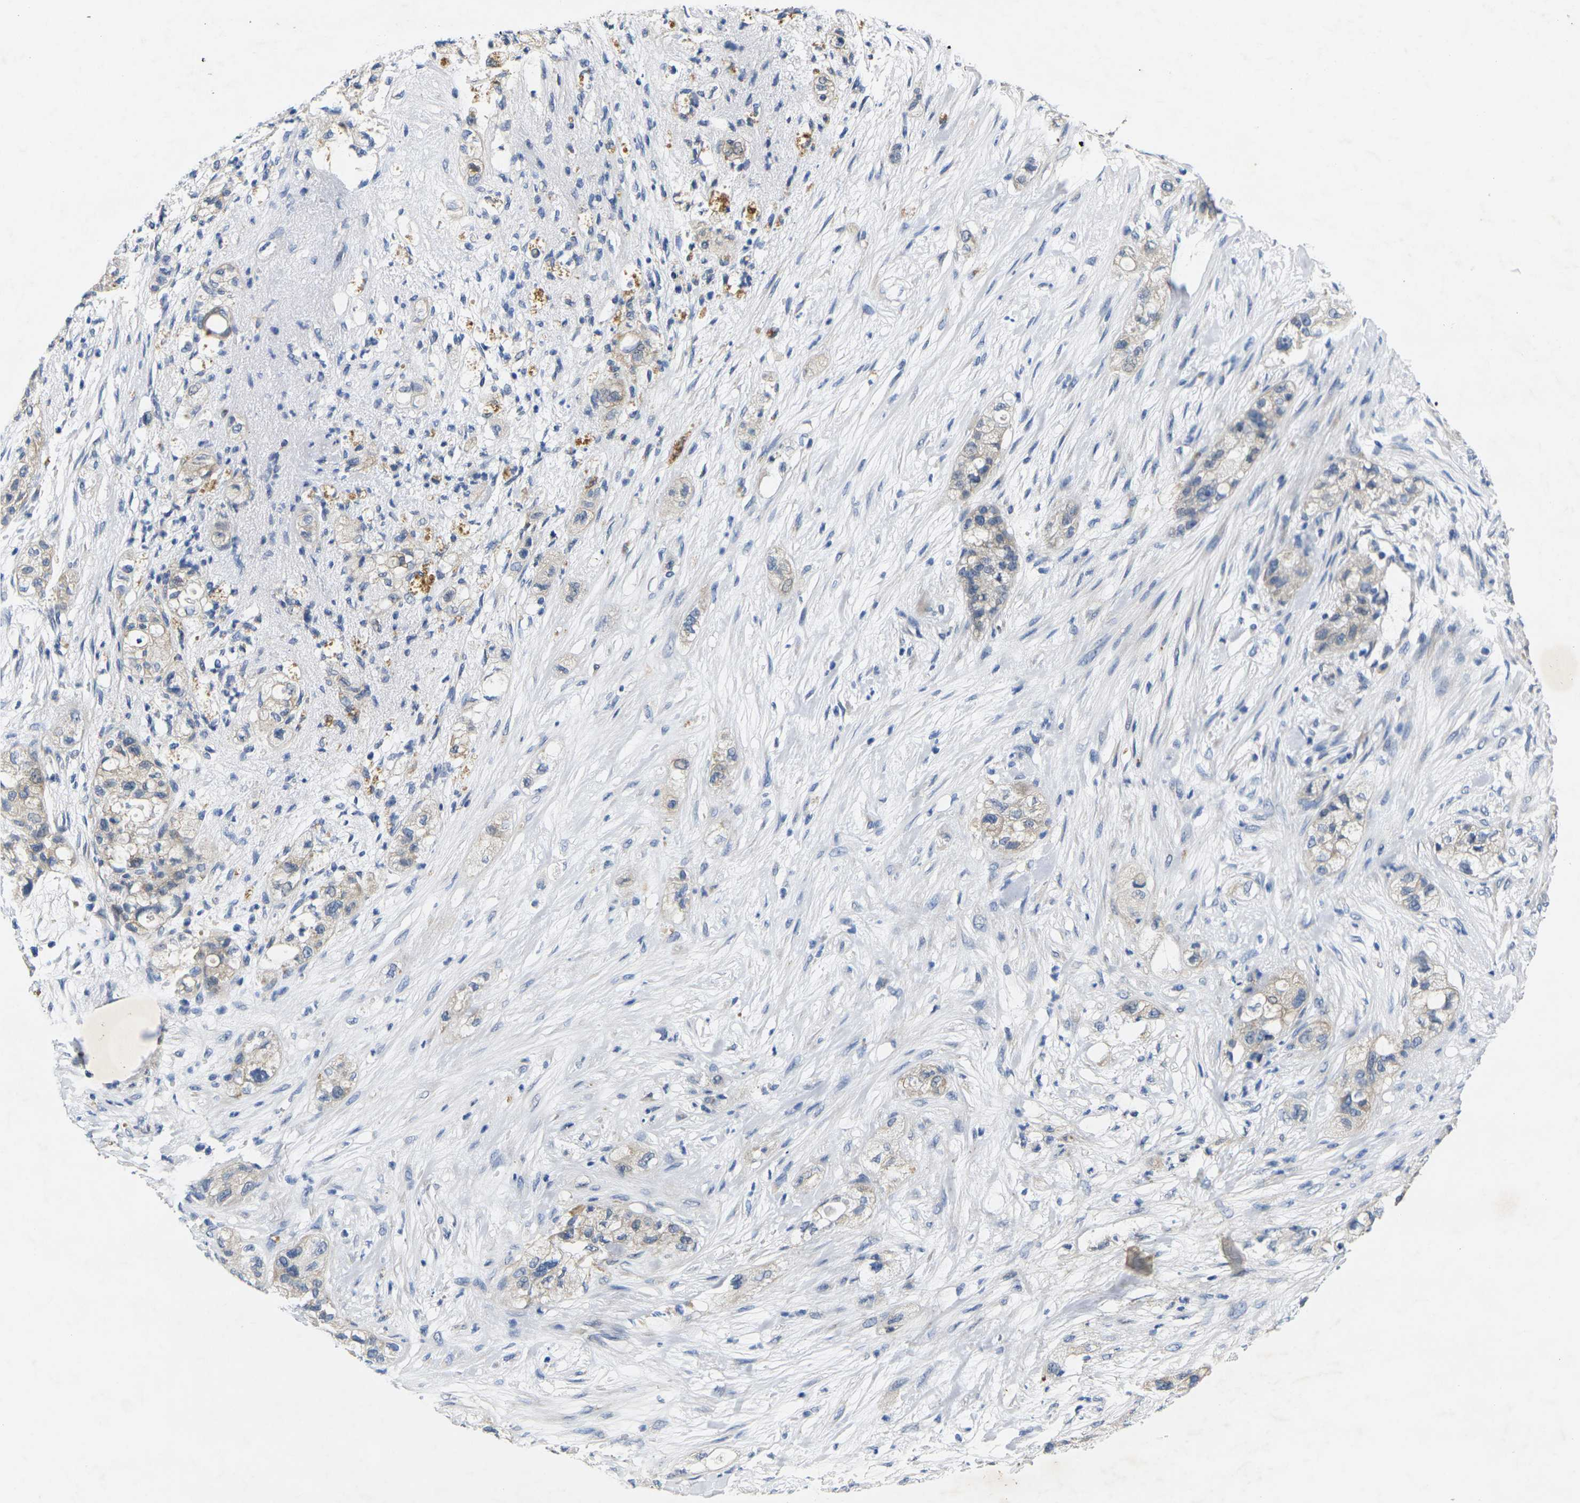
{"staining": {"intensity": "moderate", "quantity": "25%-75%", "location": "cytoplasmic/membranous"}, "tissue": "pancreatic cancer", "cell_type": "Tumor cells", "image_type": "cancer", "snomed": [{"axis": "morphology", "description": "Adenocarcinoma, NOS"}, {"axis": "topography", "description": "Pancreas"}], "caption": "Immunohistochemistry (IHC) photomicrograph of neoplastic tissue: adenocarcinoma (pancreatic) stained using IHC displays medium levels of moderate protein expression localized specifically in the cytoplasmic/membranous of tumor cells, appearing as a cytoplasmic/membranous brown color.", "gene": "NOCT", "patient": {"sex": "female", "age": 78}}